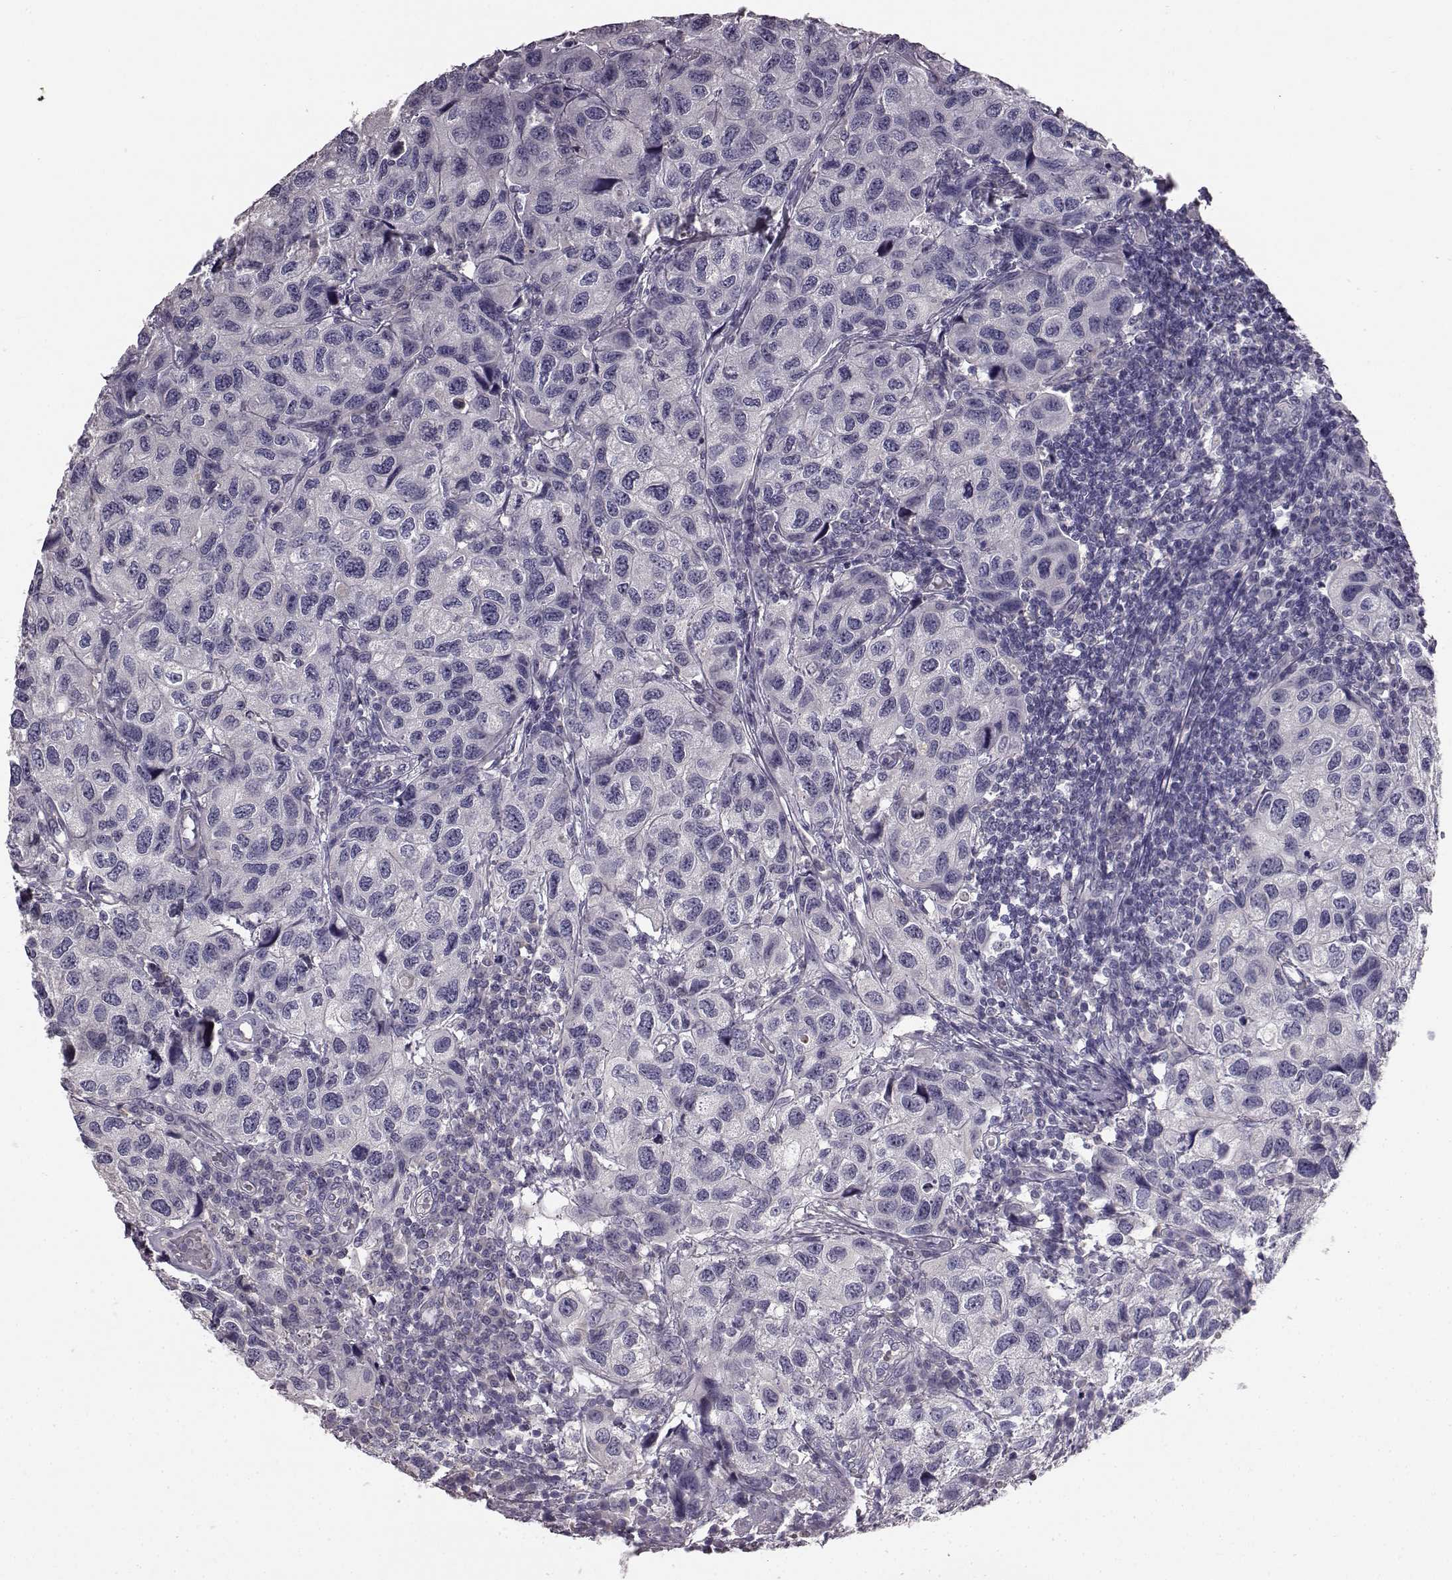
{"staining": {"intensity": "negative", "quantity": "none", "location": "none"}, "tissue": "urothelial cancer", "cell_type": "Tumor cells", "image_type": "cancer", "snomed": [{"axis": "morphology", "description": "Urothelial carcinoma, High grade"}, {"axis": "topography", "description": "Urinary bladder"}], "caption": "Photomicrograph shows no protein expression in tumor cells of urothelial cancer tissue.", "gene": "KRT85", "patient": {"sex": "male", "age": 79}}